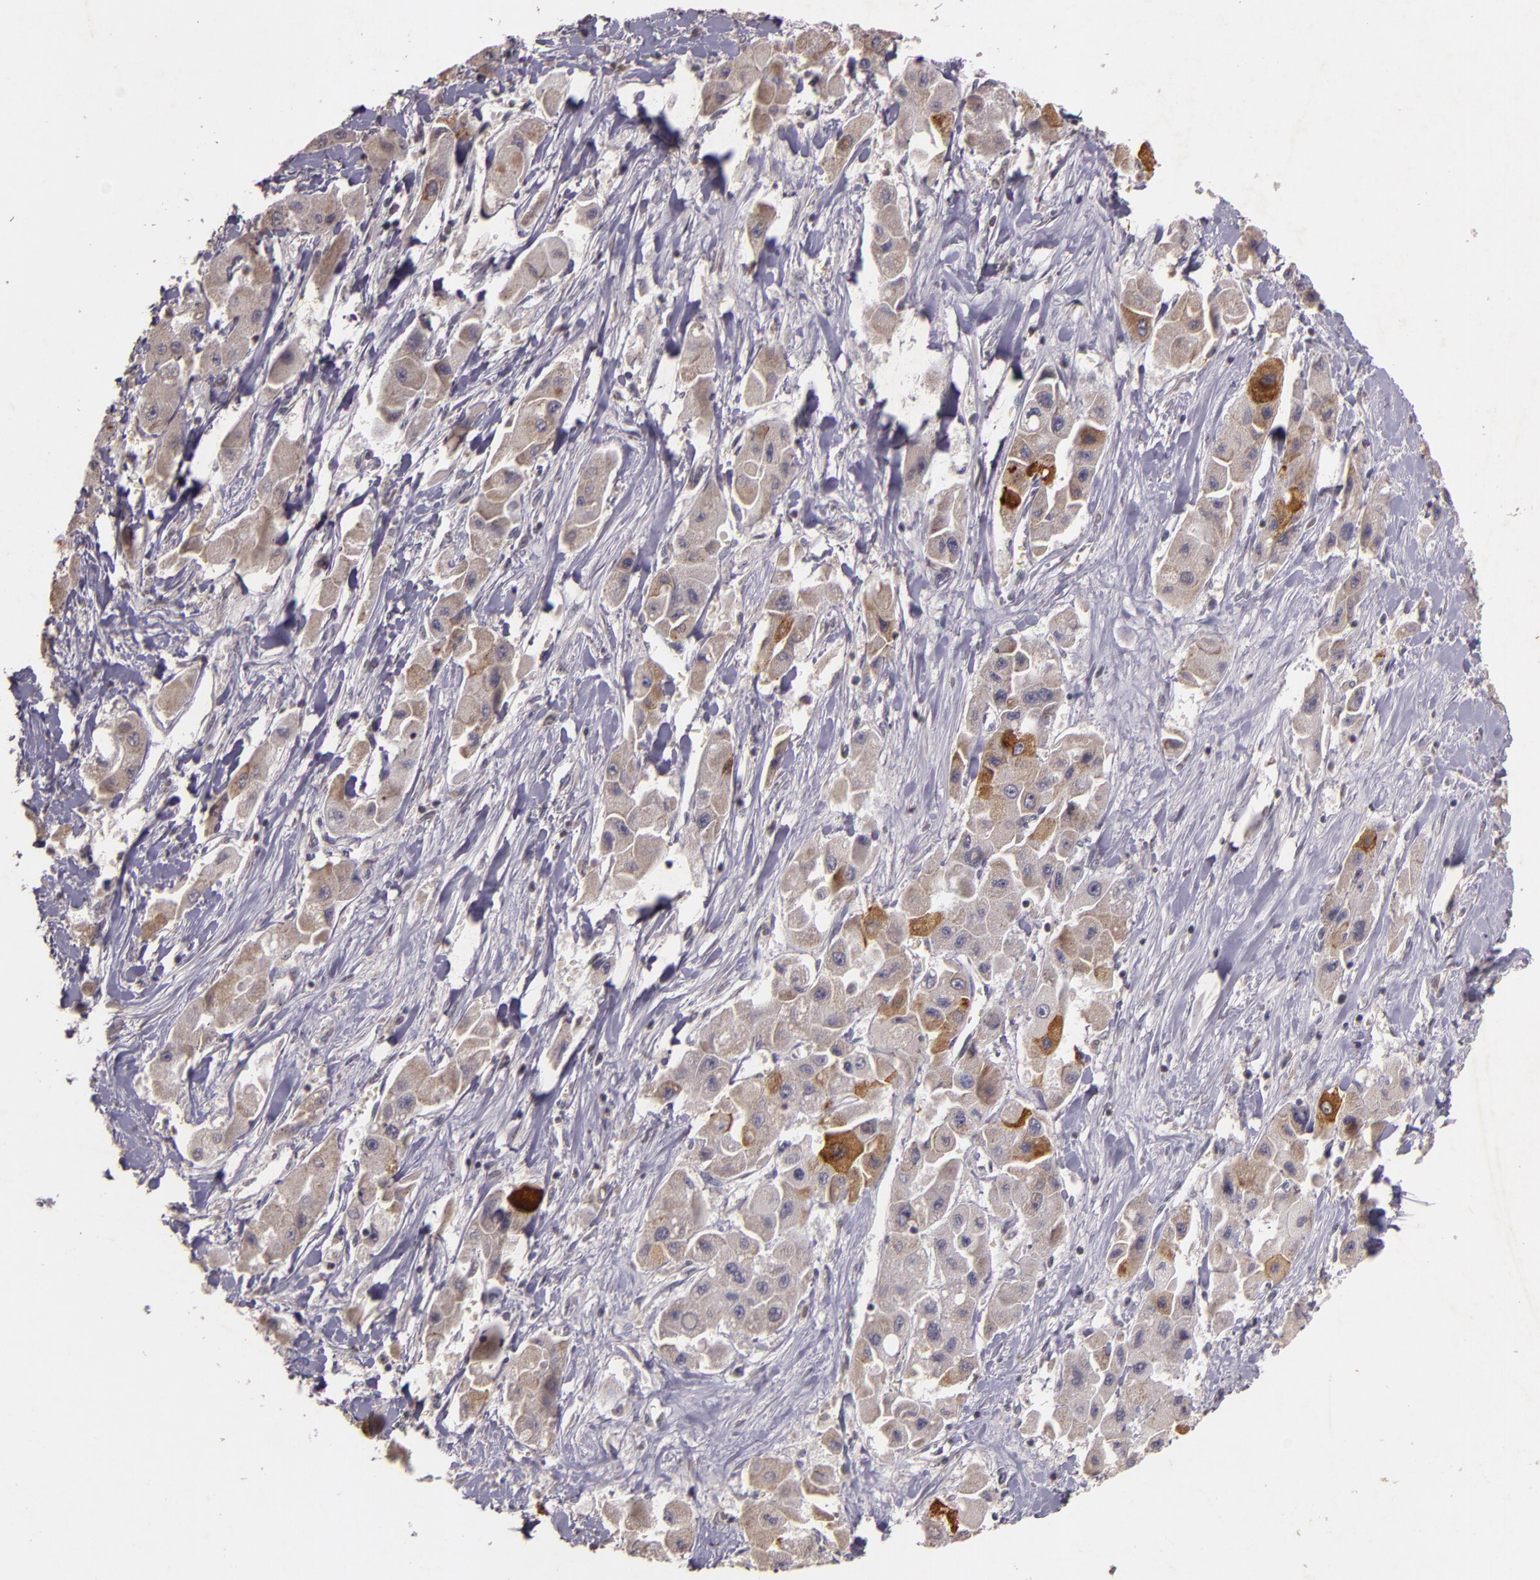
{"staining": {"intensity": "moderate", "quantity": "<25%", "location": "cytoplasmic/membranous"}, "tissue": "liver cancer", "cell_type": "Tumor cells", "image_type": "cancer", "snomed": [{"axis": "morphology", "description": "Carcinoma, Hepatocellular, NOS"}, {"axis": "topography", "description": "Liver"}], "caption": "Brown immunohistochemical staining in human hepatocellular carcinoma (liver) demonstrates moderate cytoplasmic/membranous expression in about <25% of tumor cells.", "gene": "TFF1", "patient": {"sex": "male", "age": 24}}